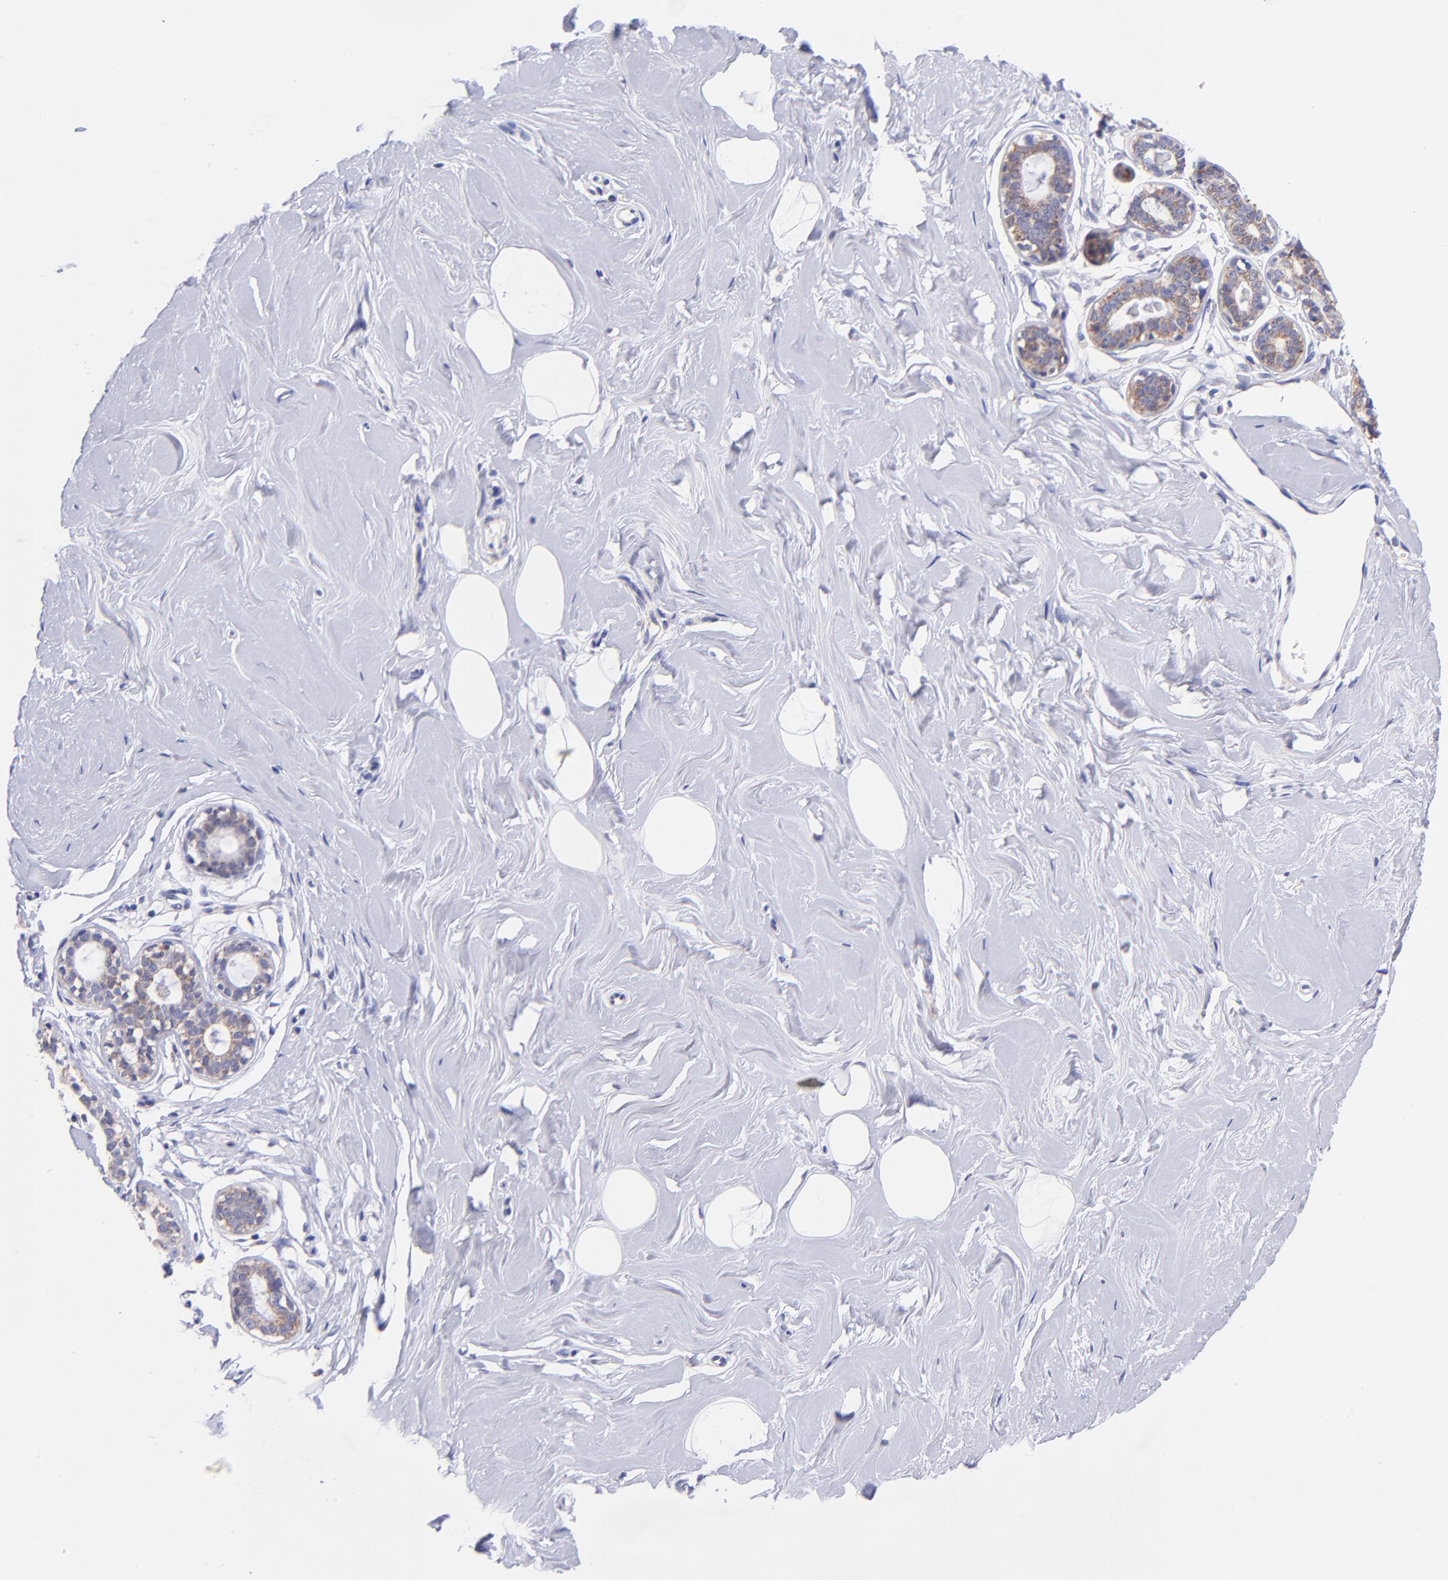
{"staining": {"intensity": "negative", "quantity": "none", "location": "none"}, "tissue": "breast", "cell_type": "Adipocytes", "image_type": "normal", "snomed": [{"axis": "morphology", "description": "Normal tissue, NOS"}, {"axis": "topography", "description": "Breast"}], "caption": "Adipocytes show no significant protein staining in normal breast.", "gene": "NDUFB7", "patient": {"sex": "female", "age": 23}}